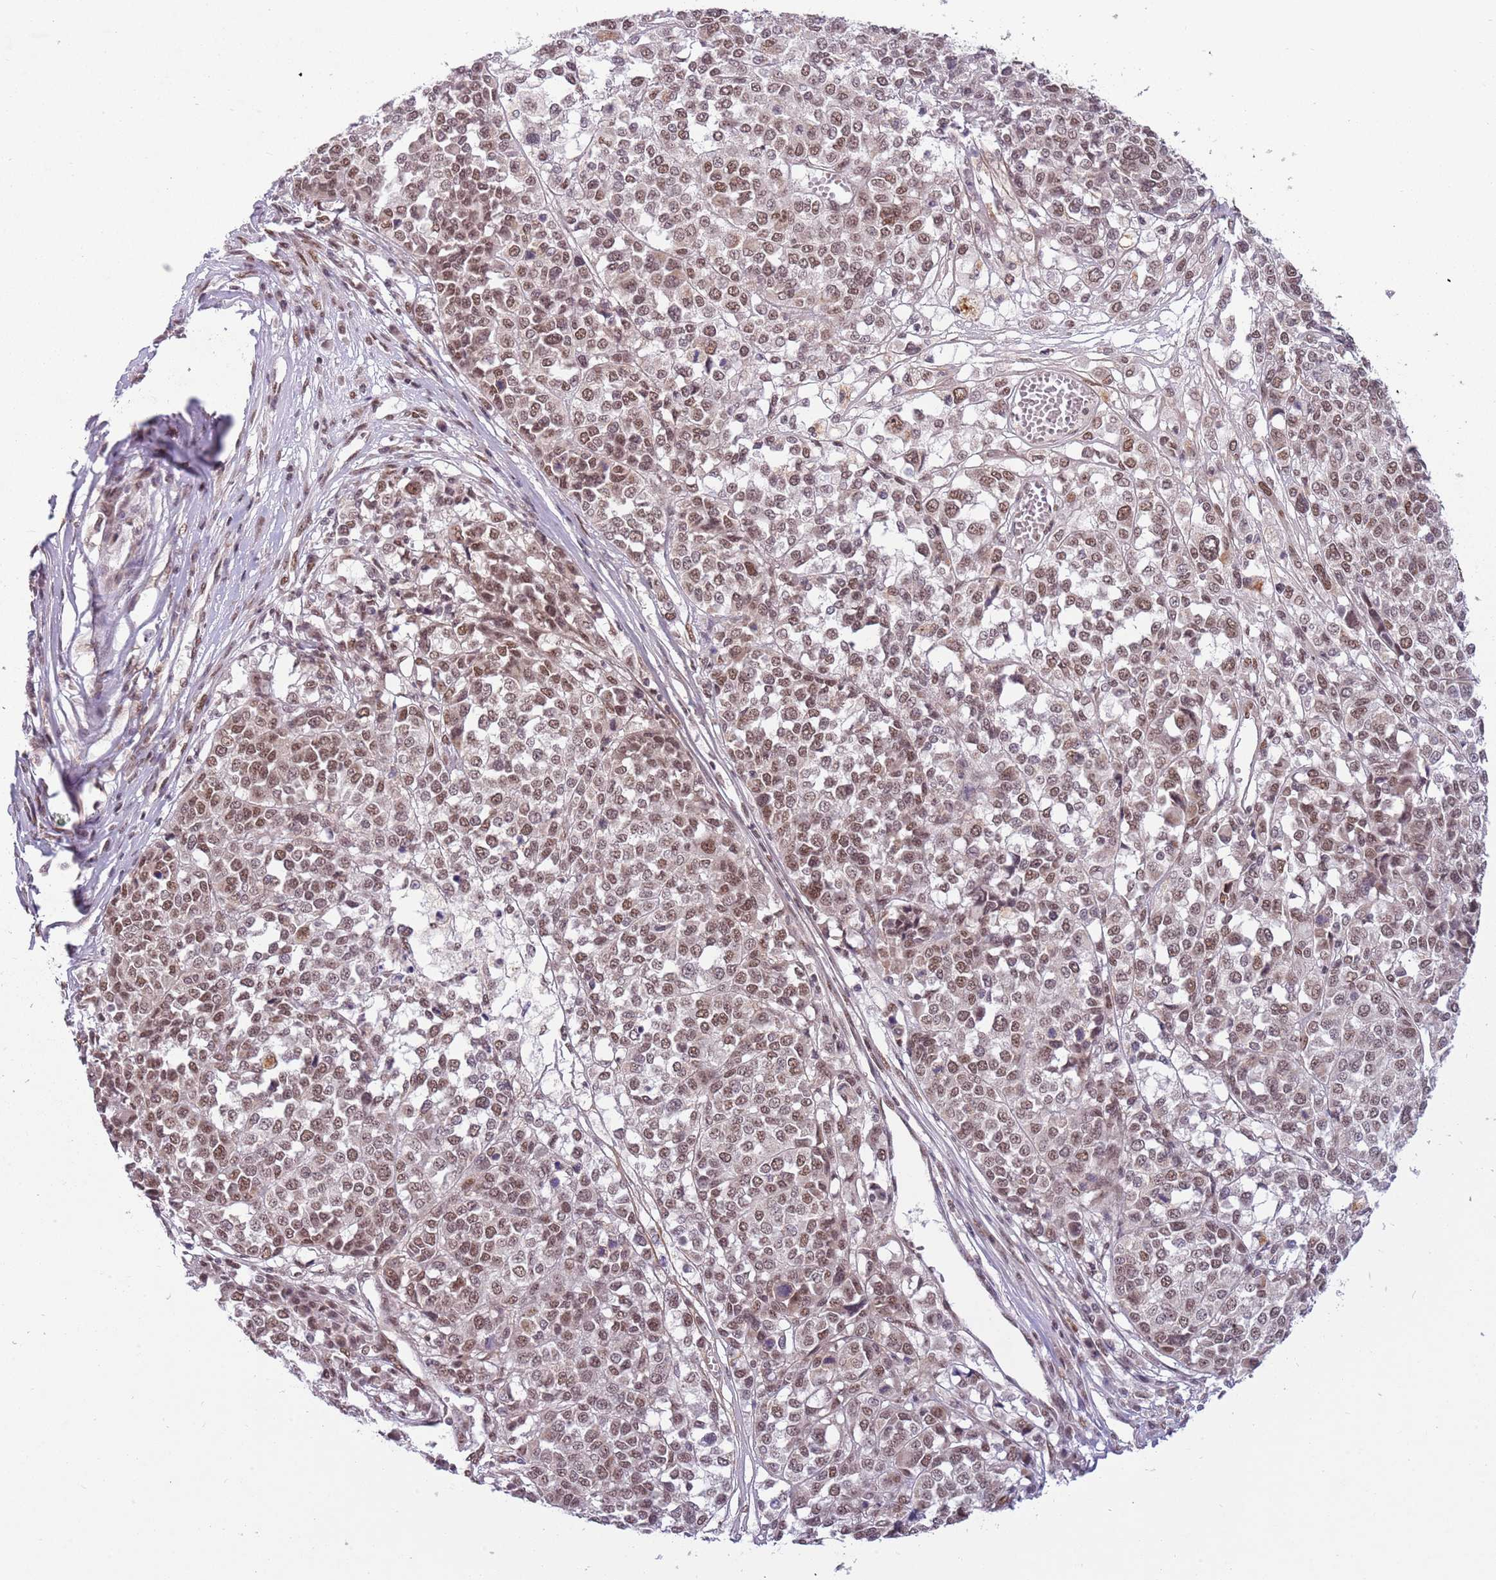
{"staining": {"intensity": "moderate", "quantity": ">75%", "location": "nuclear"}, "tissue": "melanoma", "cell_type": "Tumor cells", "image_type": "cancer", "snomed": [{"axis": "morphology", "description": "Malignant melanoma, Metastatic site"}, {"axis": "topography", "description": "Lymph node"}], "caption": "DAB (3,3'-diaminobenzidine) immunohistochemical staining of malignant melanoma (metastatic site) exhibits moderate nuclear protein staining in approximately >75% of tumor cells. The protein of interest is stained brown, and the nuclei are stained in blue (DAB (3,3'-diaminobenzidine) IHC with brightfield microscopy, high magnification).", "gene": "FAM120AOS", "patient": {"sex": "male", "age": 44}}